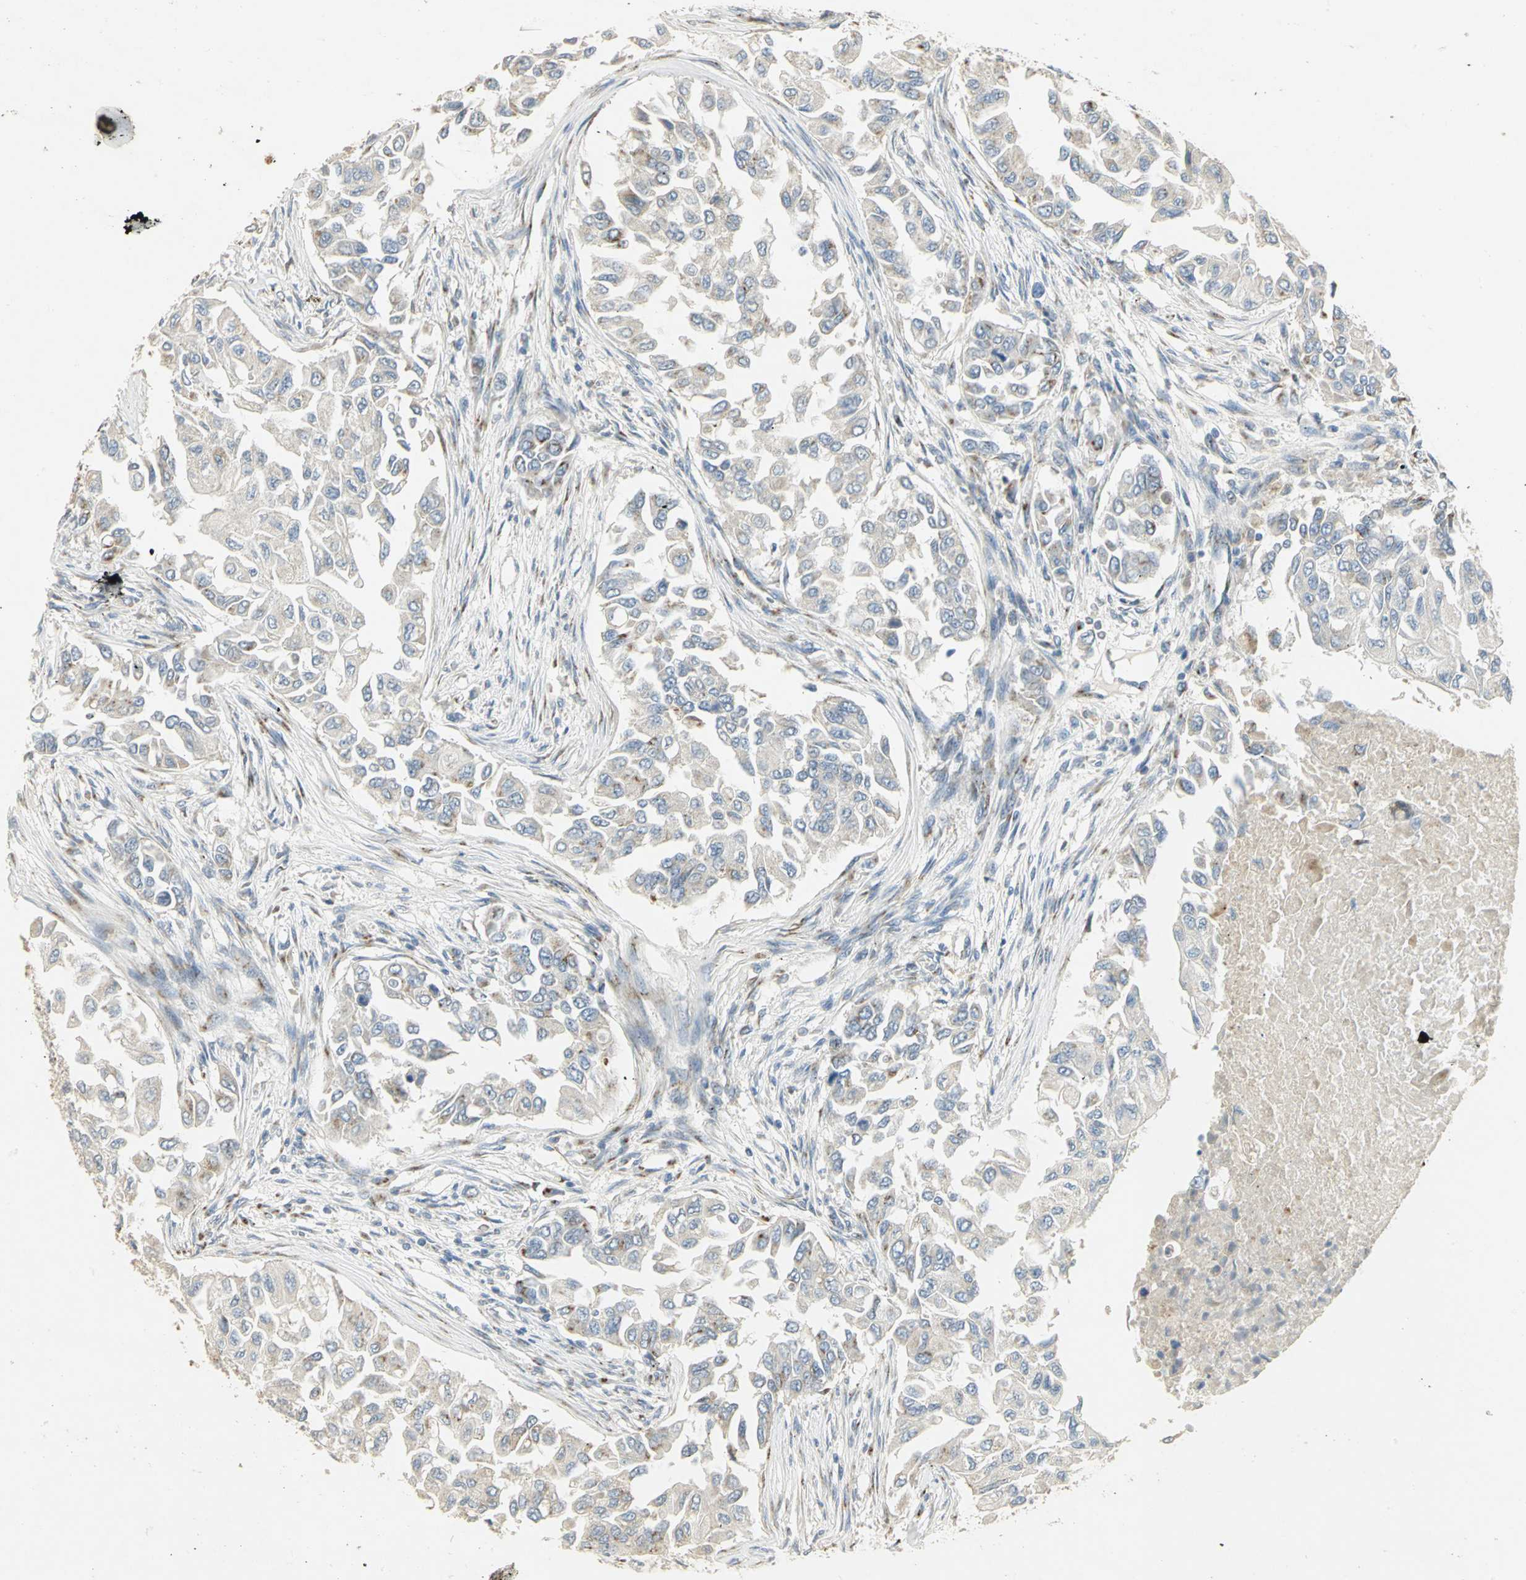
{"staining": {"intensity": "weak", "quantity": "25%-75%", "location": "cytoplasmic/membranous"}, "tissue": "breast cancer", "cell_type": "Tumor cells", "image_type": "cancer", "snomed": [{"axis": "morphology", "description": "Normal tissue, NOS"}, {"axis": "morphology", "description": "Duct carcinoma"}, {"axis": "topography", "description": "Breast"}], "caption": "High-magnification brightfield microscopy of breast cancer (infiltrating ductal carcinoma) stained with DAB (3,3'-diaminobenzidine) (brown) and counterstained with hematoxylin (blue). tumor cells exhibit weak cytoplasmic/membranous expression is identified in about25%-75% of cells. (DAB IHC, brown staining for protein, blue staining for nuclei).", "gene": "TM9SF2", "patient": {"sex": "female", "age": 49}}